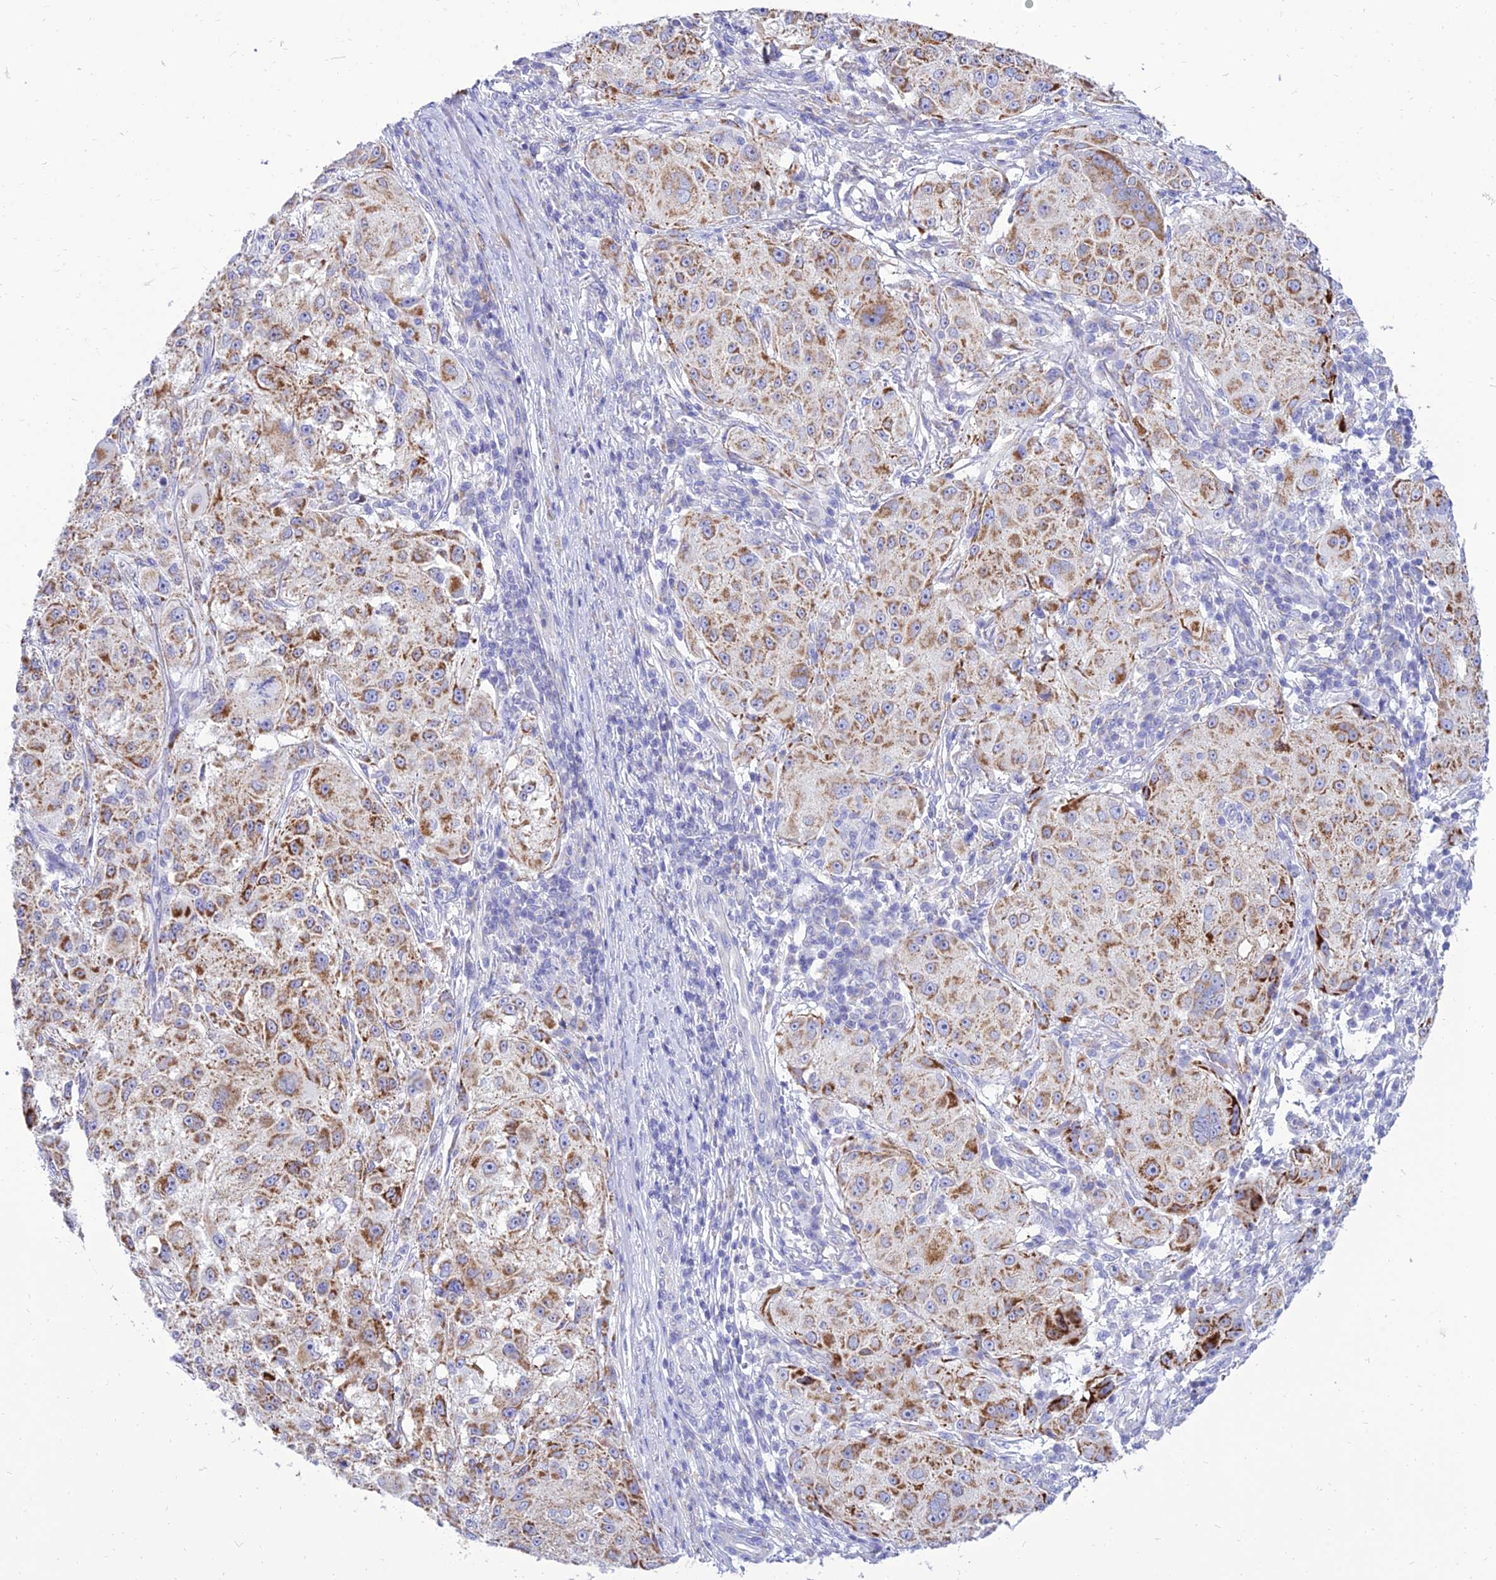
{"staining": {"intensity": "moderate", "quantity": ">75%", "location": "cytoplasmic/membranous"}, "tissue": "melanoma", "cell_type": "Tumor cells", "image_type": "cancer", "snomed": [{"axis": "morphology", "description": "Necrosis, NOS"}, {"axis": "morphology", "description": "Malignant melanoma, NOS"}, {"axis": "topography", "description": "Skin"}], "caption": "High-magnification brightfield microscopy of malignant melanoma stained with DAB (brown) and counterstained with hematoxylin (blue). tumor cells exhibit moderate cytoplasmic/membranous positivity is identified in about>75% of cells.", "gene": "PKN3", "patient": {"sex": "female", "age": 87}}